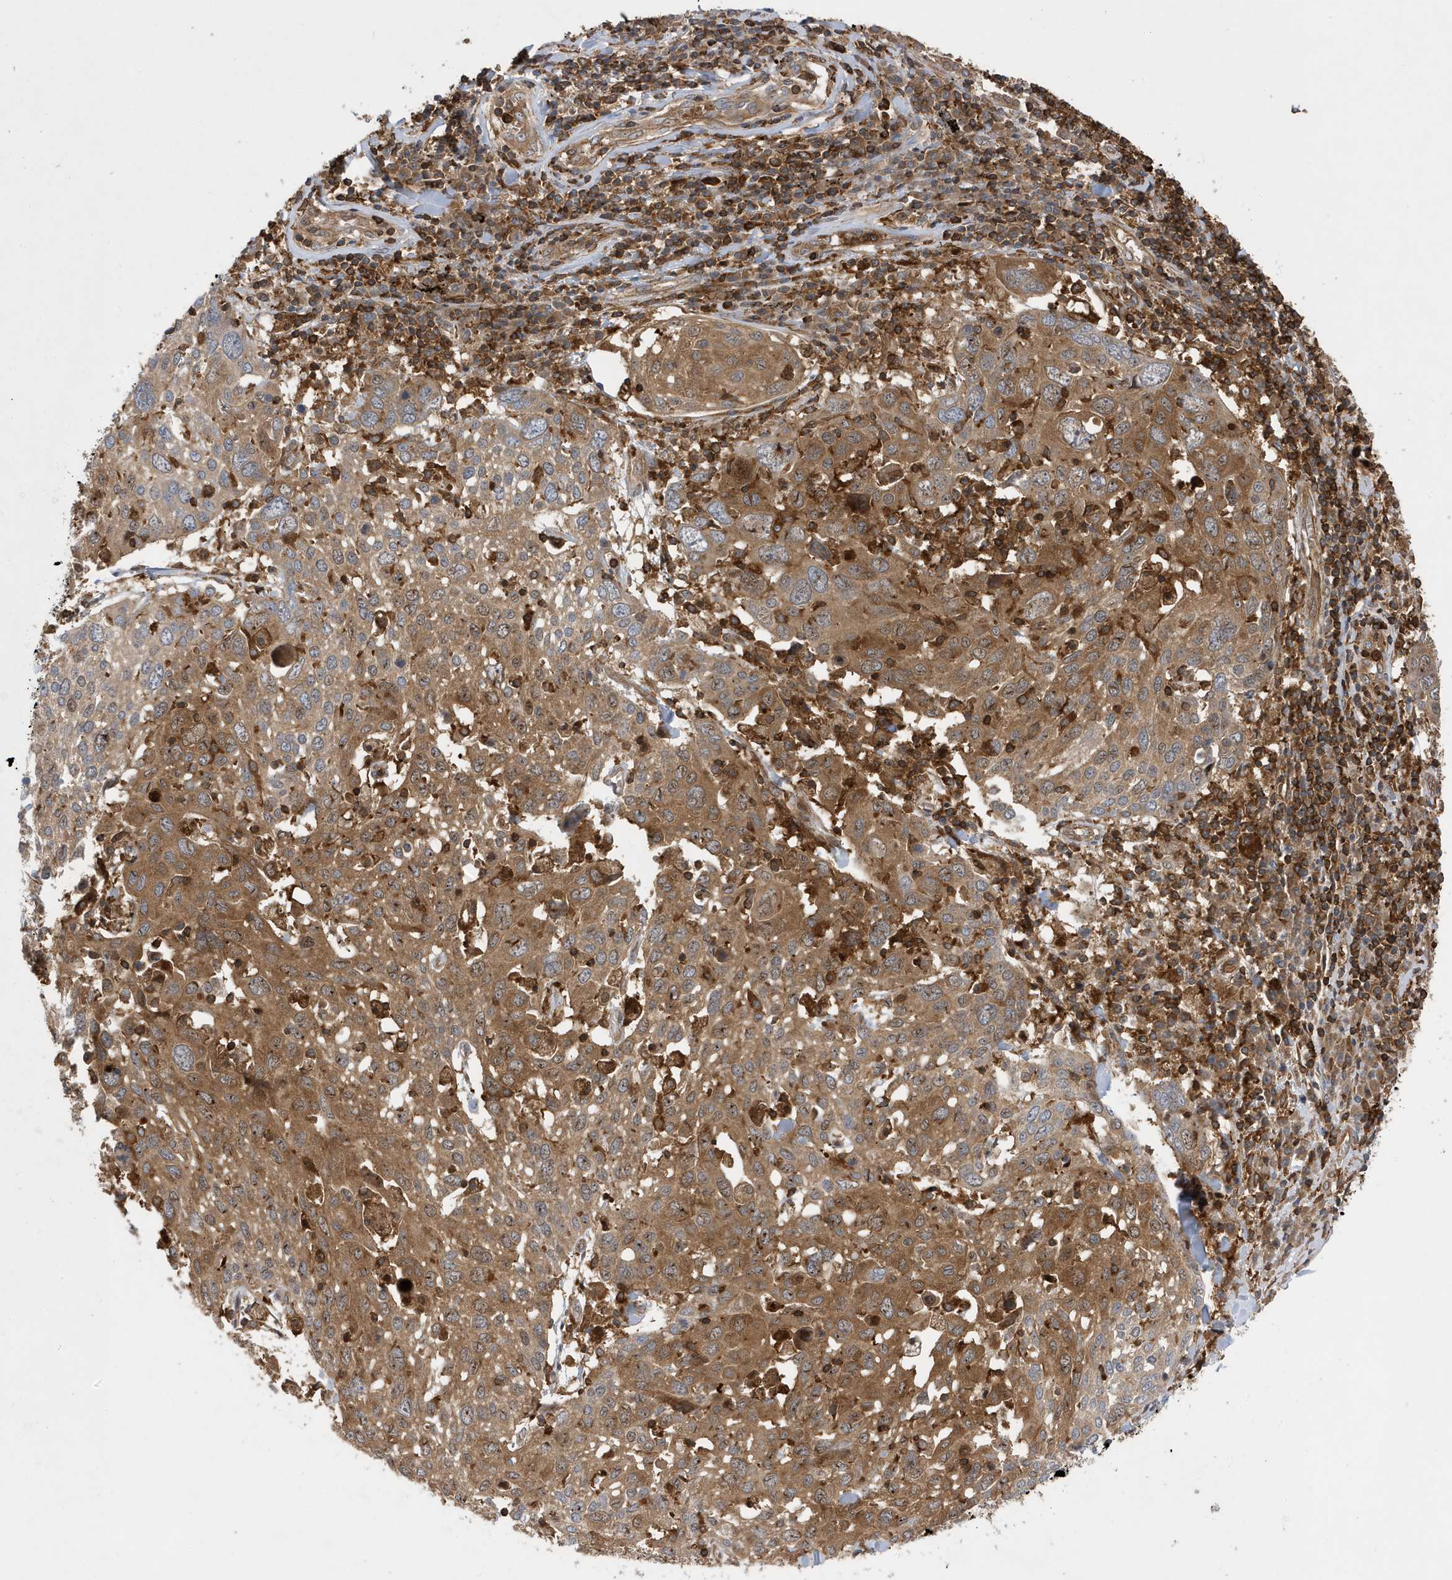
{"staining": {"intensity": "moderate", "quantity": ">75%", "location": "cytoplasmic/membranous"}, "tissue": "lung cancer", "cell_type": "Tumor cells", "image_type": "cancer", "snomed": [{"axis": "morphology", "description": "Squamous cell carcinoma, NOS"}, {"axis": "topography", "description": "Lung"}], "caption": "High-magnification brightfield microscopy of lung cancer stained with DAB (brown) and counterstained with hematoxylin (blue). tumor cells exhibit moderate cytoplasmic/membranous staining is appreciated in about>75% of cells. The protein is stained brown, and the nuclei are stained in blue (DAB IHC with brightfield microscopy, high magnification).", "gene": "LAPTM4A", "patient": {"sex": "male", "age": 65}}